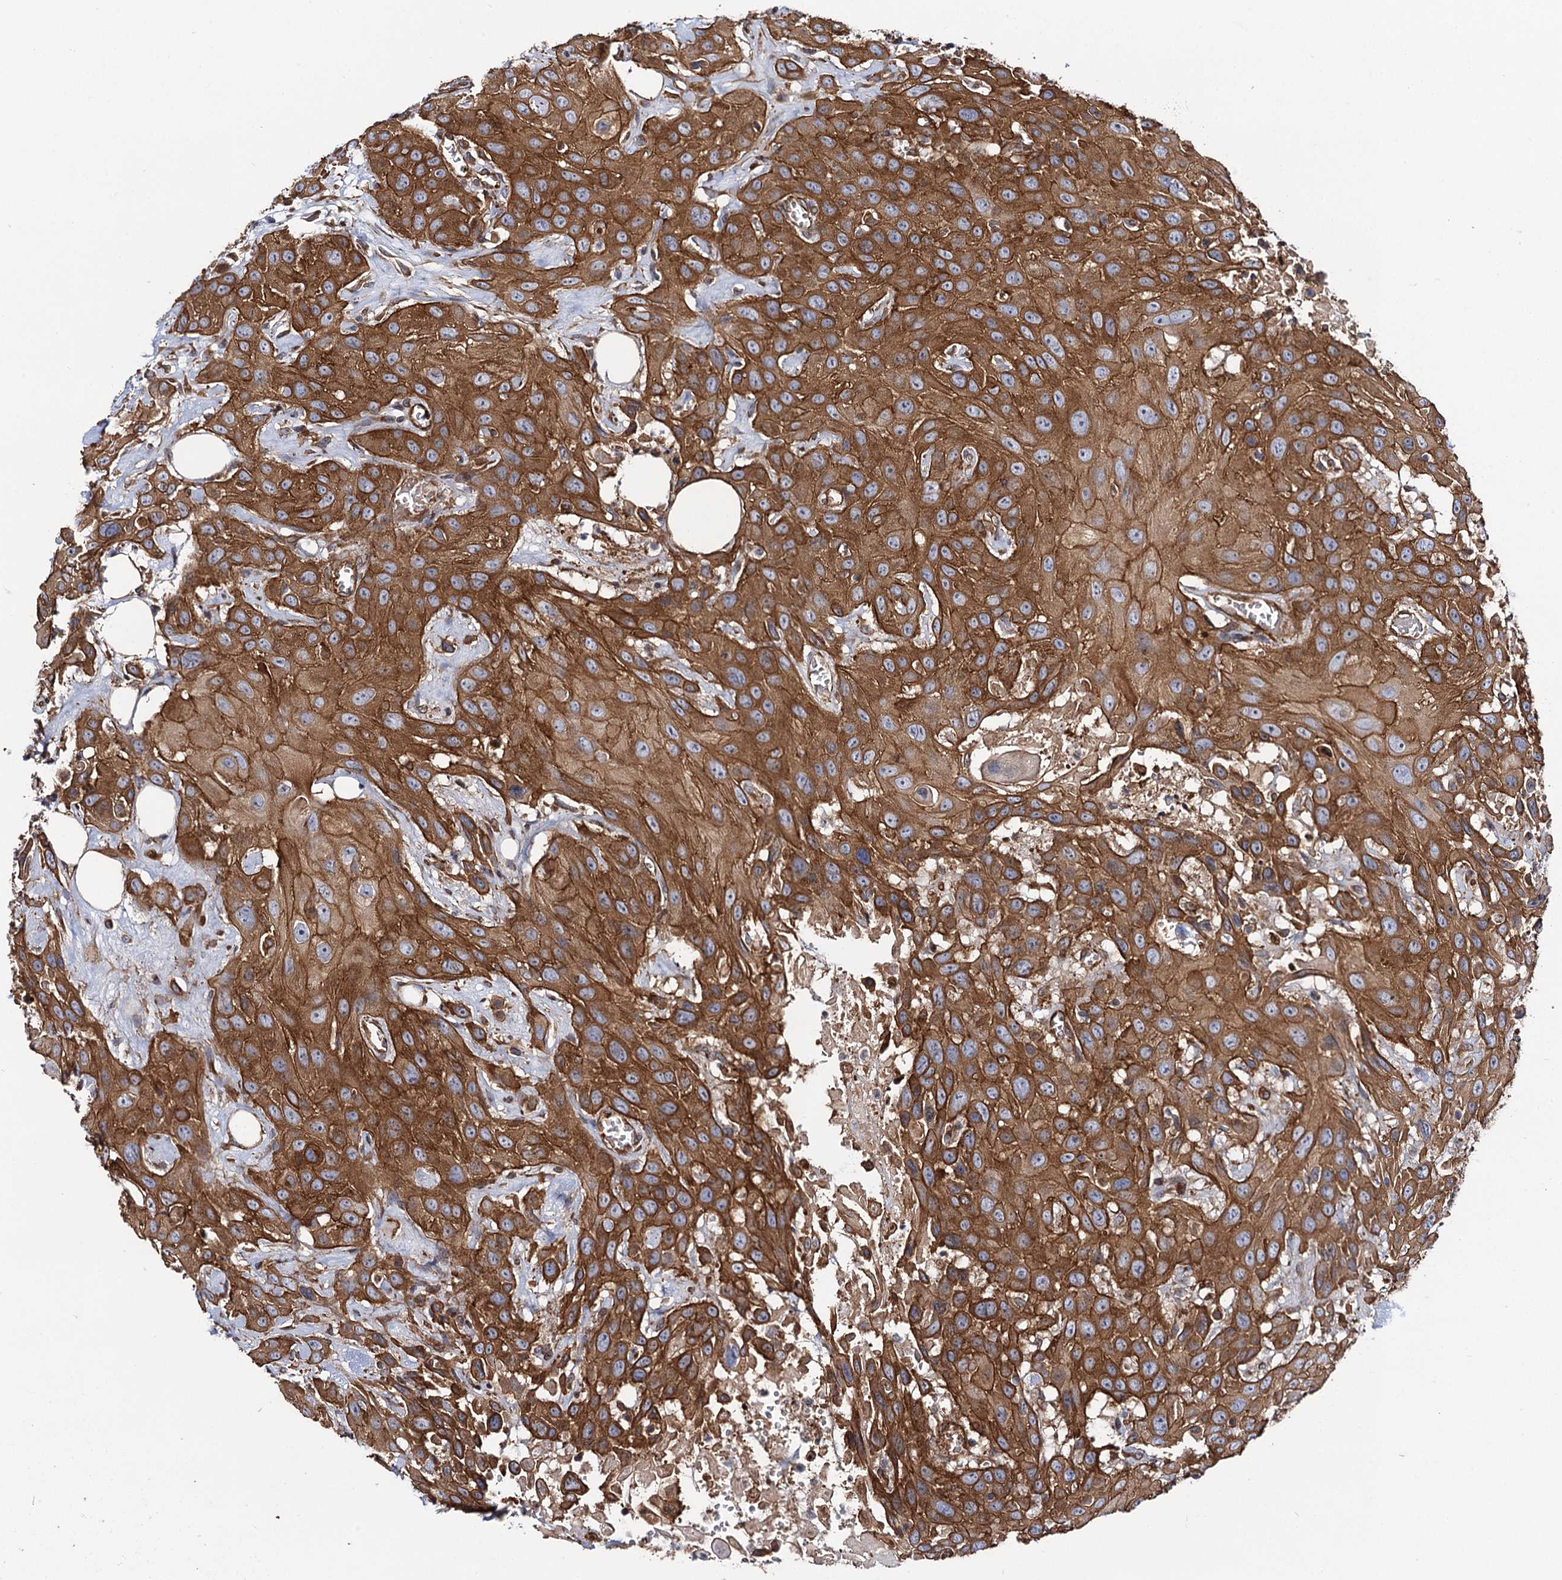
{"staining": {"intensity": "strong", "quantity": ">75%", "location": "cytoplasmic/membranous"}, "tissue": "head and neck cancer", "cell_type": "Tumor cells", "image_type": "cancer", "snomed": [{"axis": "morphology", "description": "Squamous cell carcinoma, NOS"}, {"axis": "topography", "description": "Head-Neck"}], "caption": "Immunohistochemistry (IHC) staining of head and neck squamous cell carcinoma, which displays high levels of strong cytoplasmic/membranous positivity in about >75% of tumor cells indicating strong cytoplasmic/membranous protein staining. The staining was performed using DAB (3,3'-diaminobenzidine) (brown) for protein detection and nuclei were counterstained in hematoxylin (blue).", "gene": "CIP2A", "patient": {"sex": "male", "age": 81}}